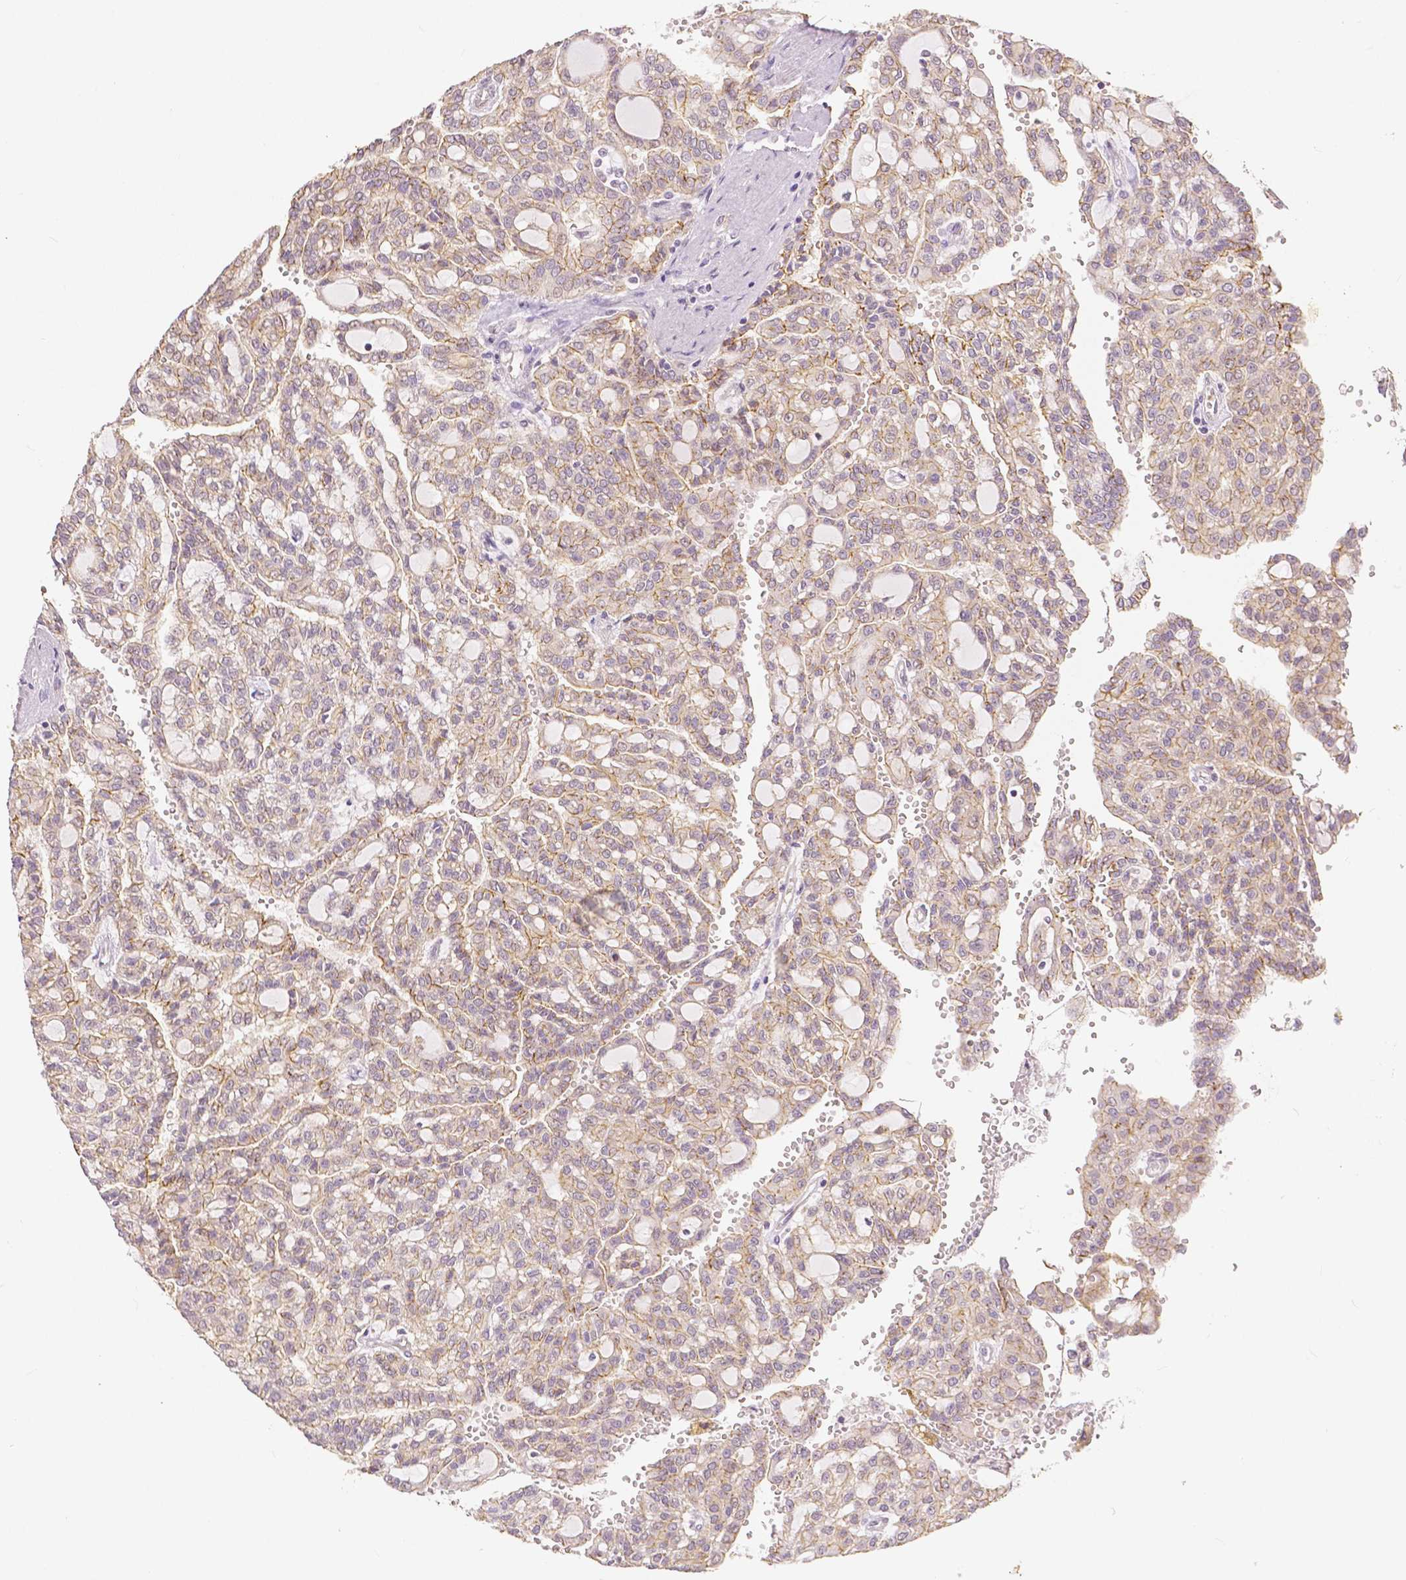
{"staining": {"intensity": "weak", "quantity": ">75%", "location": "cytoplasmic/membranous"}, "tissue": "renal cancer", "cell_type": "Tumor cells", "image_type": "cancer", "snomed": [{"axis": "morphology", "description": "Adenocarcinoma, NOS"}, {"axis": "topography", "description": "Kidney"}], "caption": "An image of human renal adenocarcinoma stained for a protein displays weak cytoplasmic/membranous brown staining in tumor cells.", "gene": "OCLN", "patient": {"sex": "male", "age": 63}}